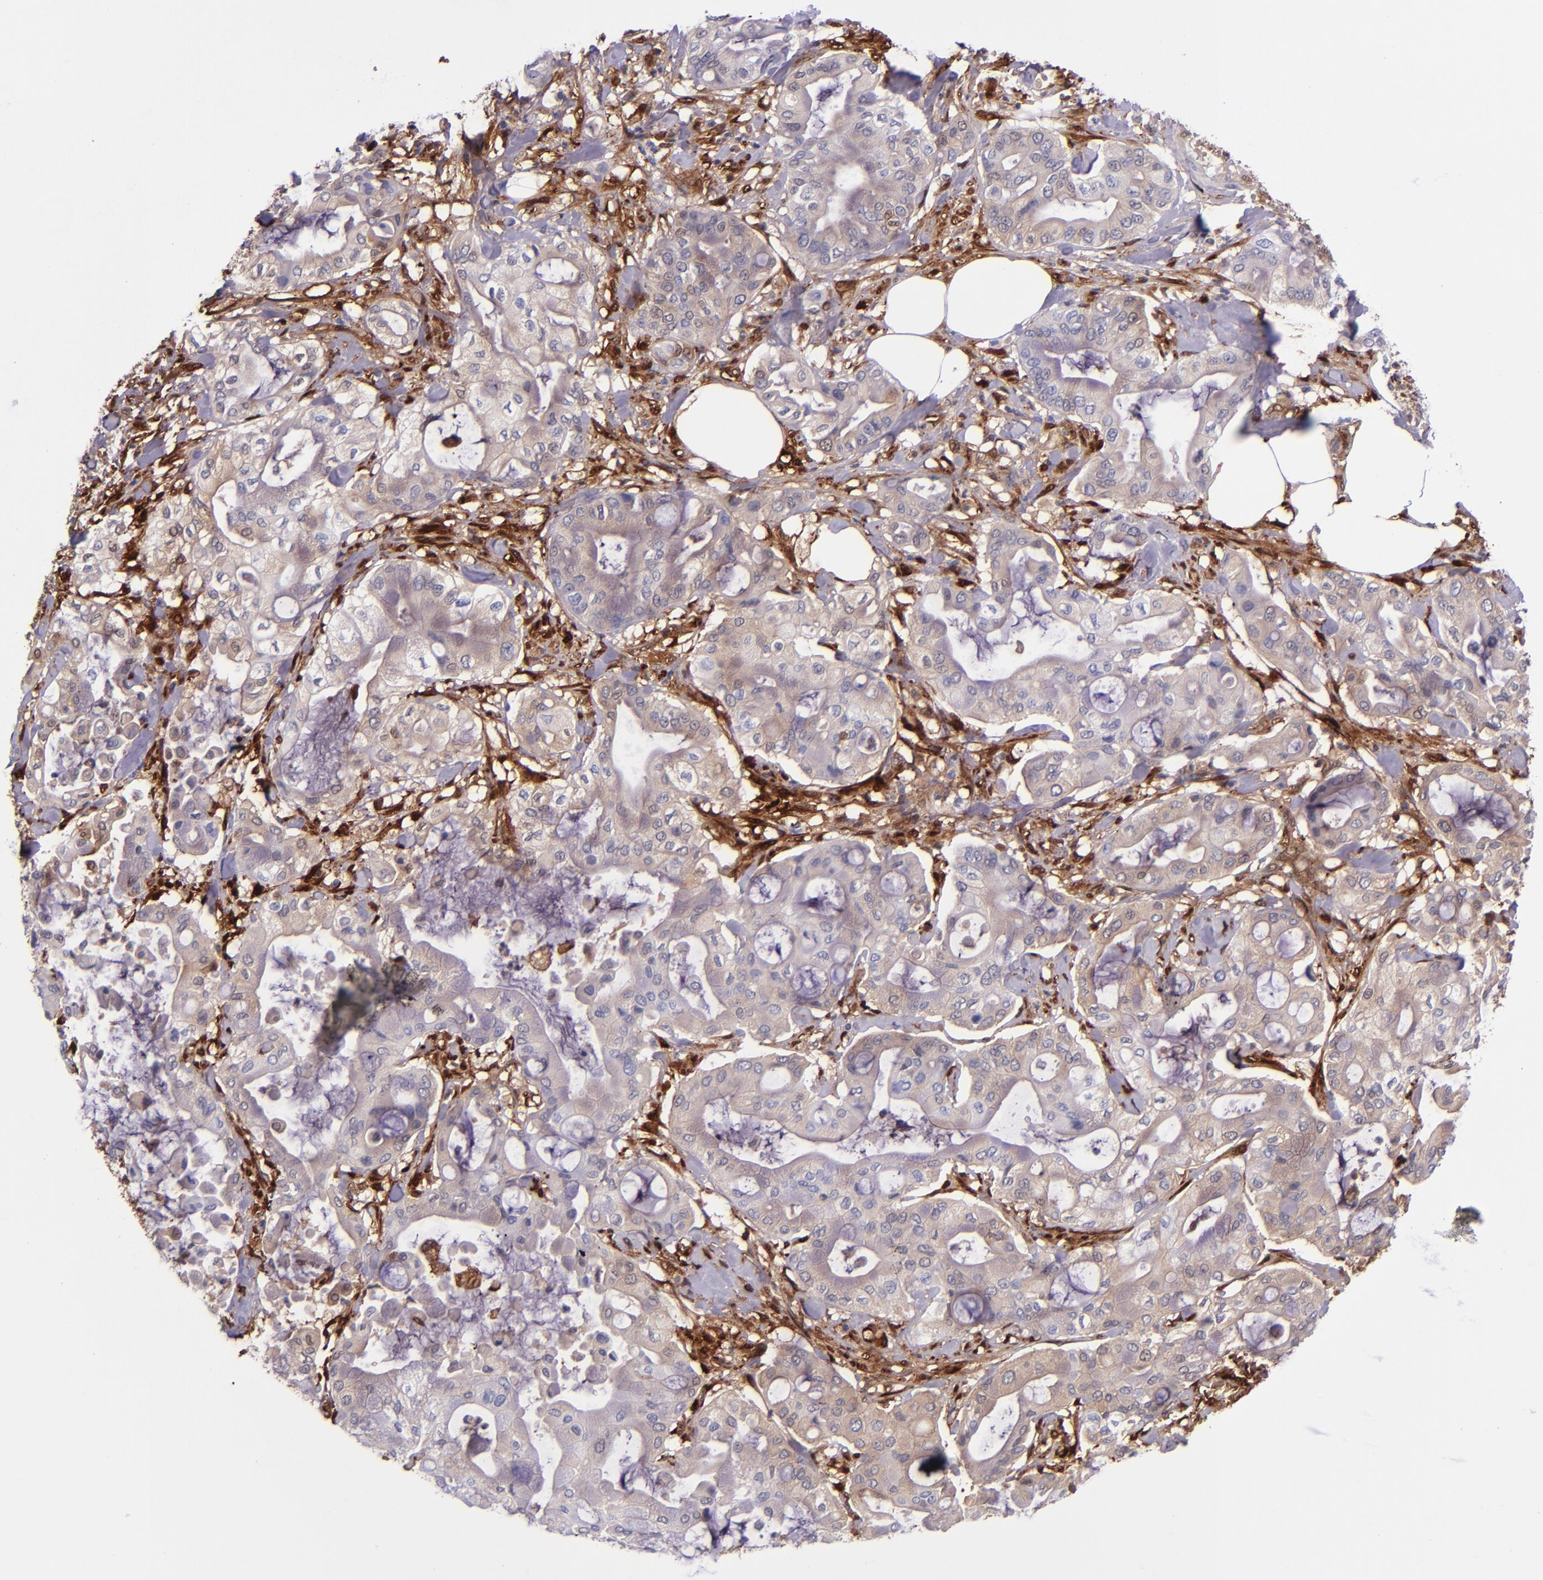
{"staining": {"intensity": "weak", "quantity": "<25%", "location": "cytoplasmic/membranous"}, "tissue": "pancreatic cancer", "cell_type": "Tumor cells", "image_type": "cancer", "snomed": [{"axis": "morphology", "description": "Adenocarcinoma, NOS"}, {"axis": "morphology", "description": "Adenocarcinoma, metastatic, NOS"}, {"axis": "topography", "description": "Lymph node"}, {"axis": "topography", "description": "Pancreas"}, {"axis": "topography", "description": "Duodenum"}], "caption": "DAB immunohistochemical staining of human pancreatic cancer reveals no significant staining in tumor cells. The staining is performed using DAB (3,3'-diaminobenzidine) brown chromogen with nuclei counter-stained in using hematoxylin.", "gene": "LGALS1", "patient": {"sex": "female", "age": 64}}